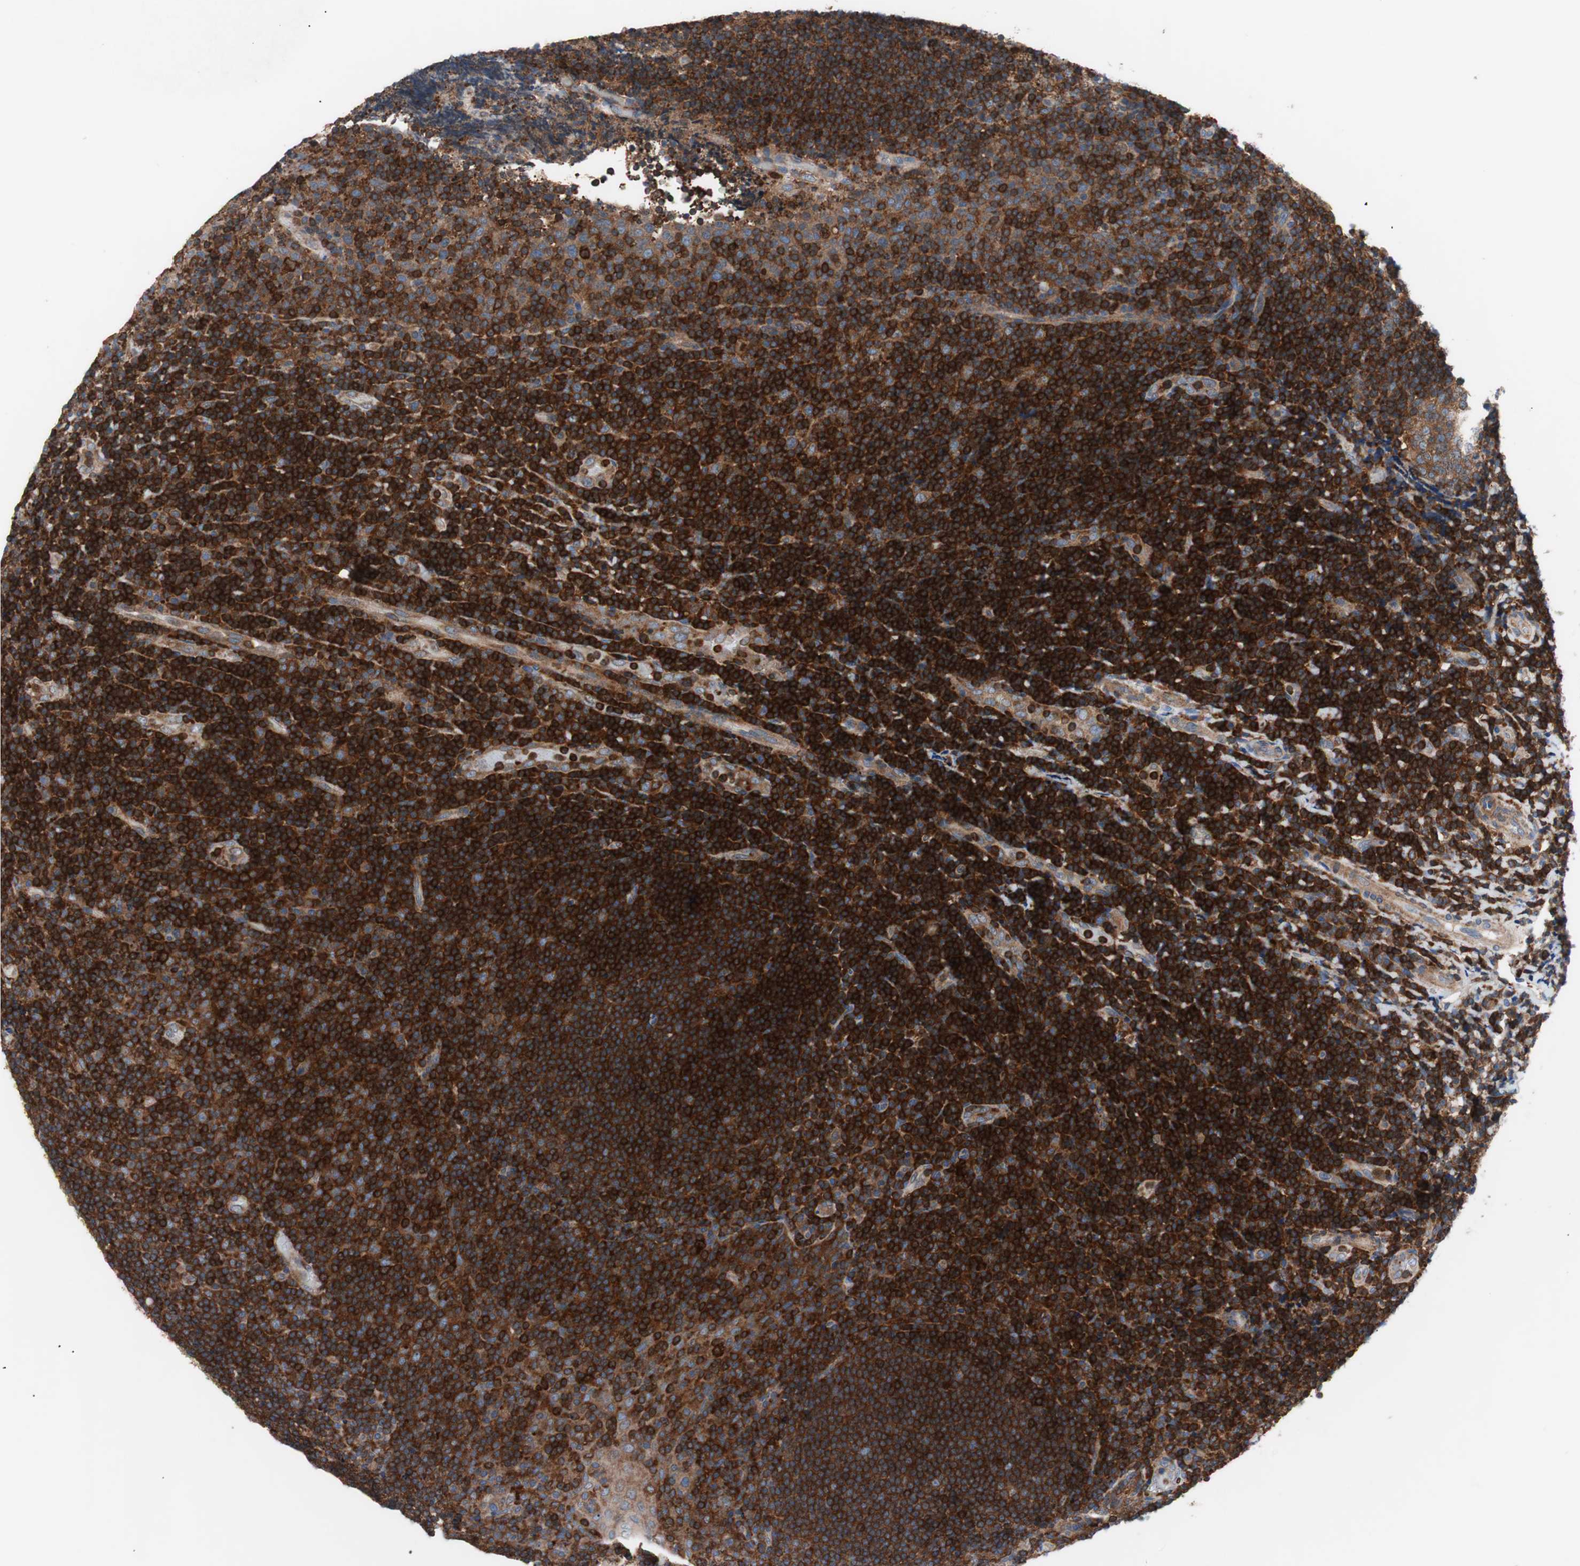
{"staining": {"intensity": "strong", "quantity": ">75%", "location": "cytoplasmic/membranous"}, "tissue": "lymphoma", "cell_type": "Tumor cells", "image_type": "cancer", "snomed": [{"axis": "morphology", "description": "Malignant lymphoma, non-Hodgkin's type, High grade"}, {"axis": "topography", "description": "Tonsil"}], "caption": "Human lymphoma stained for a protein (brown) reveals strong cytoplasmic/membranous positive staining in about >75% of tumor cells.", "gene": "PIK3R1", "patient": {"sex": "female", "age": 36}}